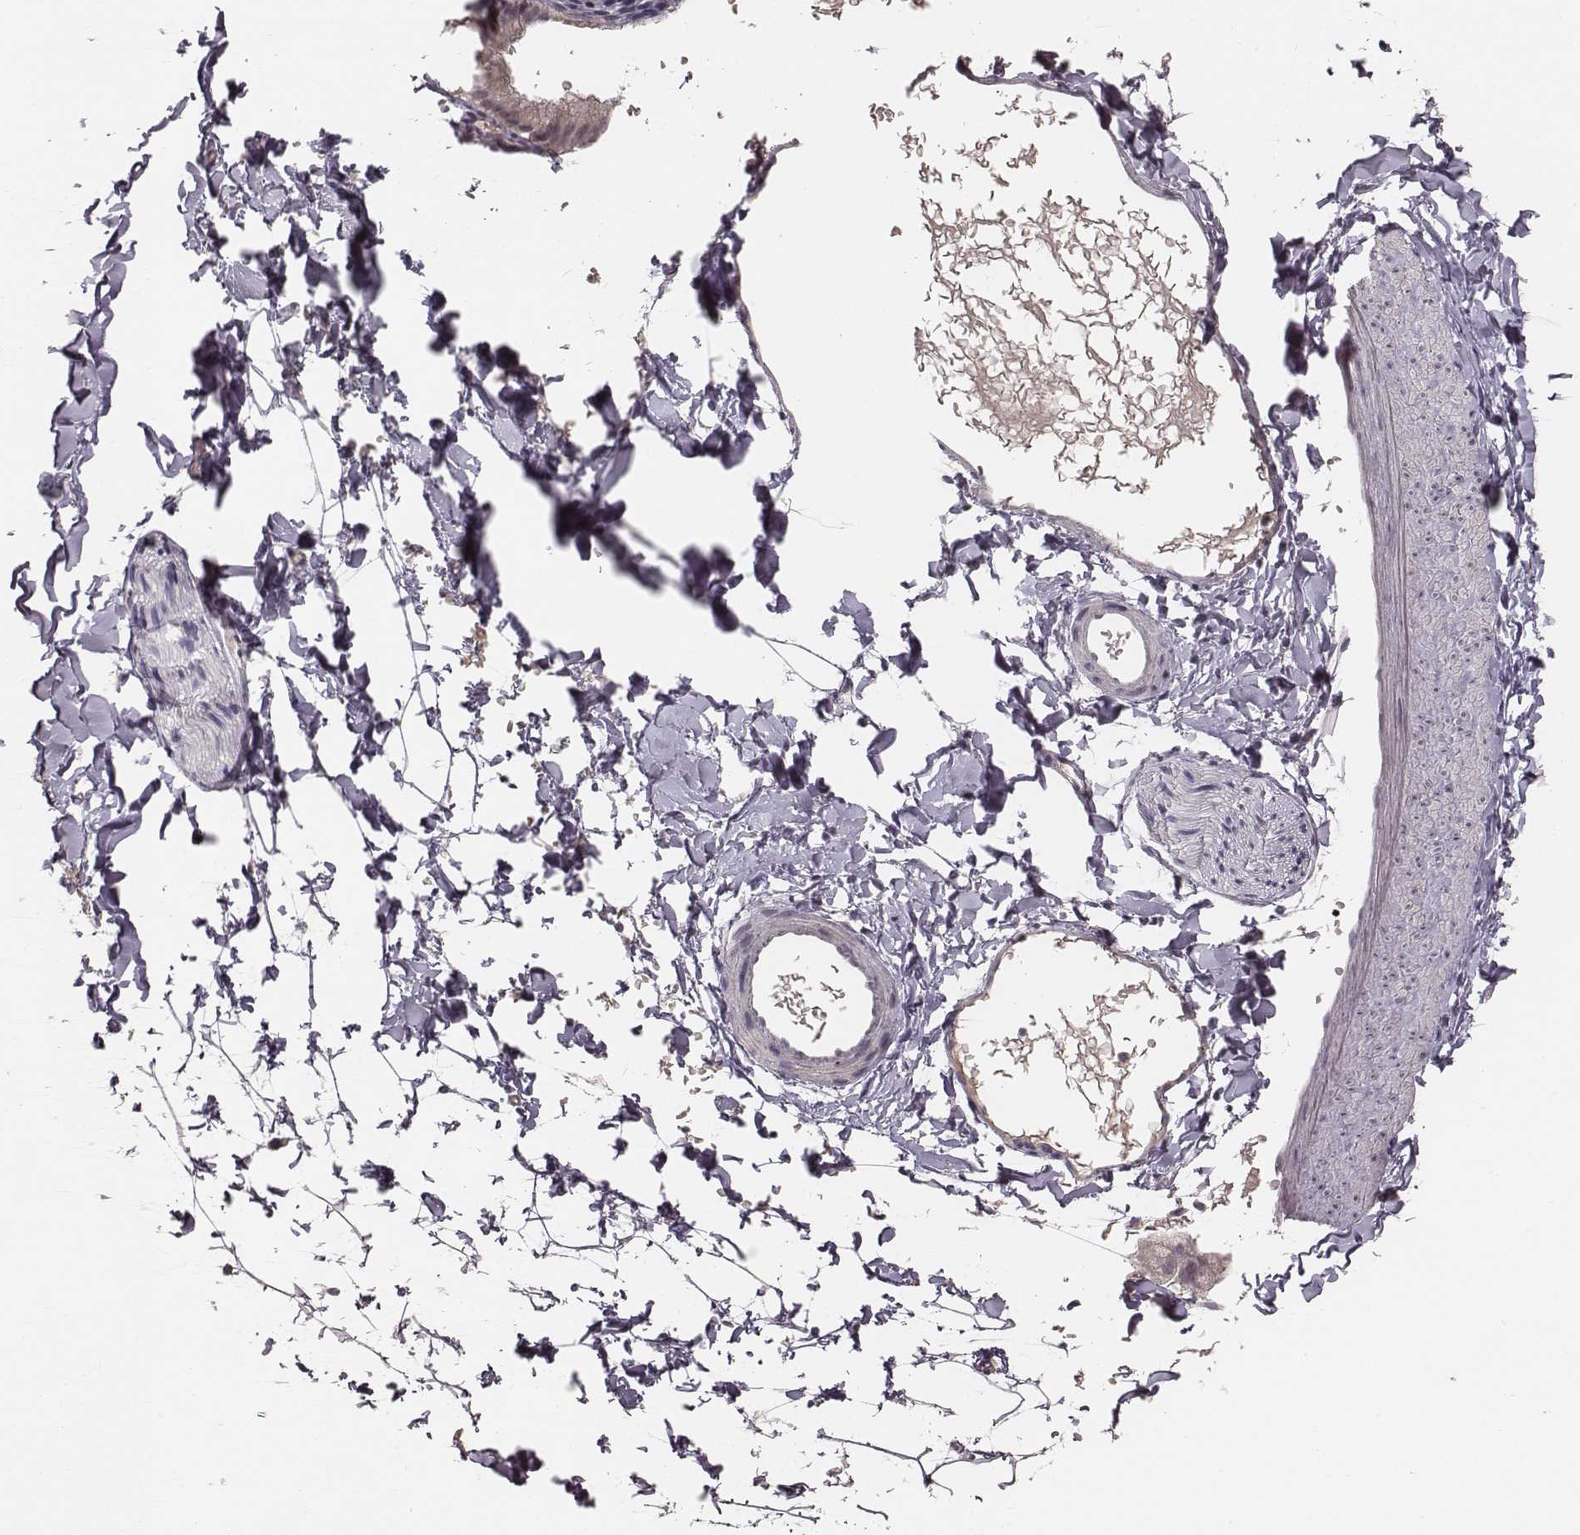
{"staining": {"intensity": "negative", "quantity": "none", "location": "none"}, "tissue": "adipose tissue", "cell_type": "Adipocytes", "image_type": "normal", "snomed": [{"axis": "morphology", "description": "Normal tissue, NOS"}, {"axis": "topography", "description": "Gallbladder"}, {"axis": "topography", "description": "Peripheral nerve tissue"}], "caption": "IHC of normal adipose tissue shows no staining in adipocytes.", "gene": "LY6K", "patient": {"sex": "female", "age": 45}}